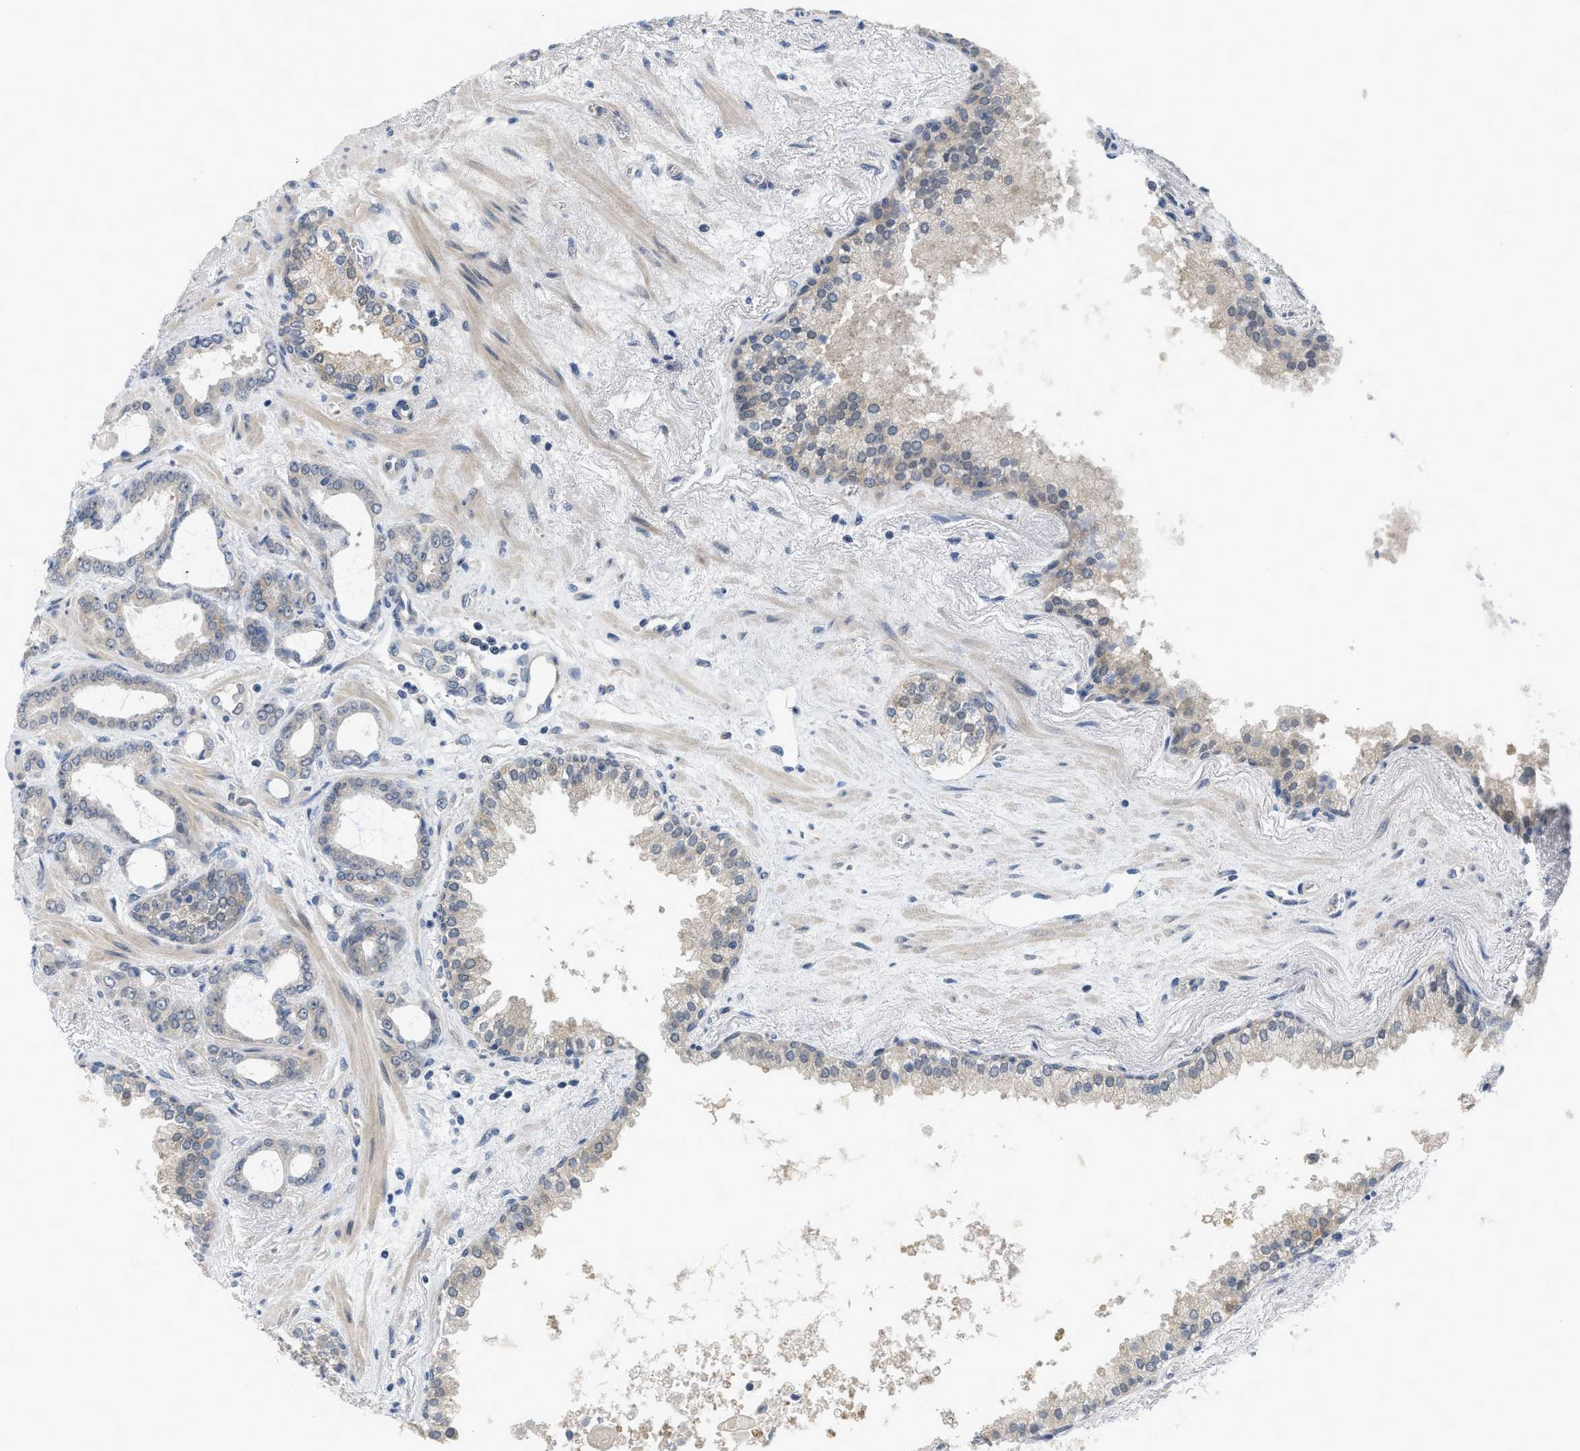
{"staining": {"intensity": "weak", "quantity": "<25%", "location": "cytoplasmic/membranous"}, "tissue": "prostate cancer", "cell_type": "Tumor cells", "image_type": "cancer", "snomed": [{"axis": "morphology", "description": "Adenocarcinoma, Low grade"}, {"axis": "topography", "description": "Prostate"}], "caption": "This is a micrograph of immunohistochemistry (IHC) staining of prostate adenocarcinoma (low-grade), which shows no staining in tumor cells.", "gene": "TNFAIP1", "patient": {"sex": "male", "age": 60}}